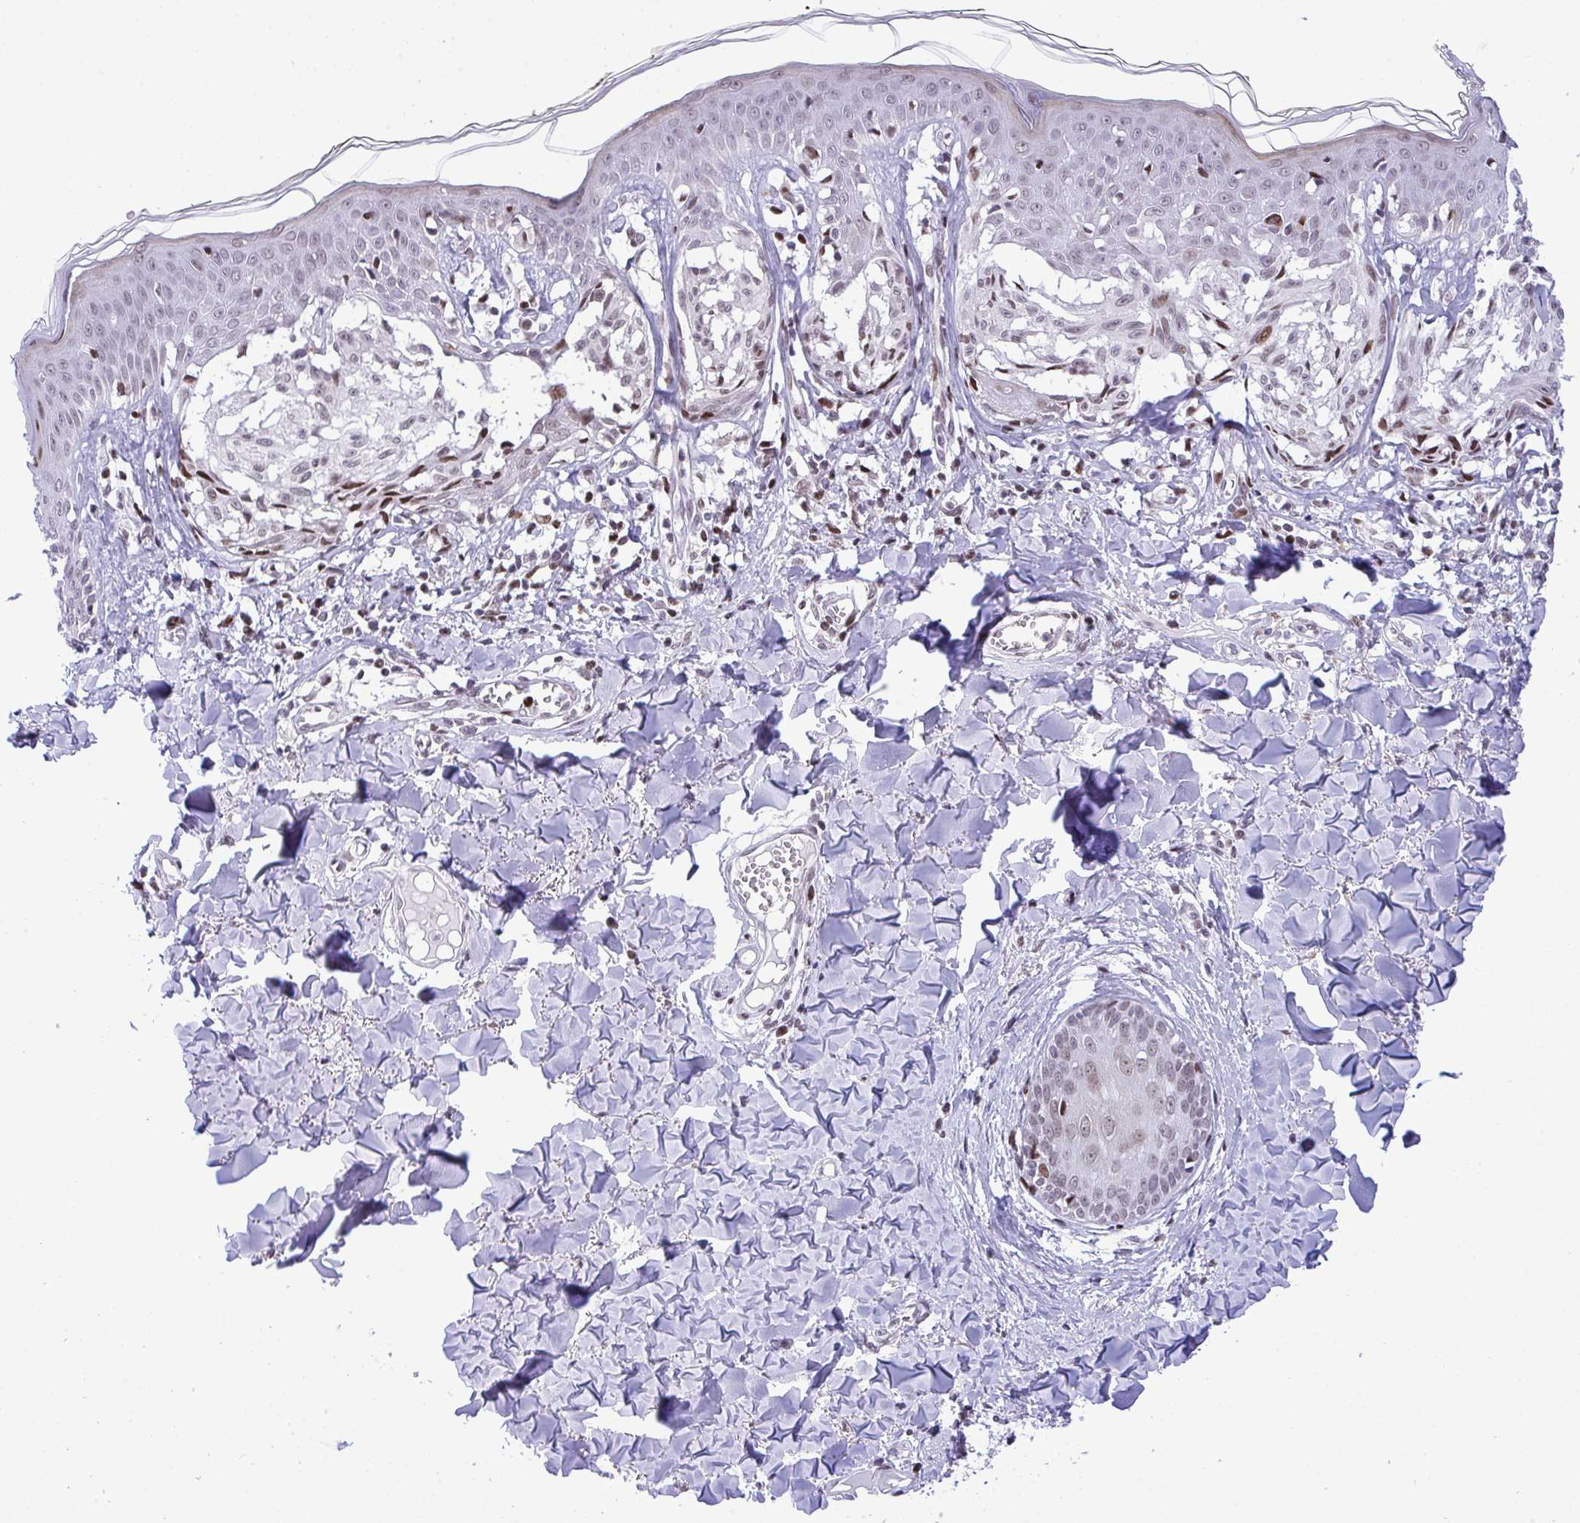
{"staining": {"intensity": "negative", "quantity": "none", "location": "none"}, "tissue": "melanoma", "cell_type": "Tumor cells", "image_type": "cancer", "snomed": [{"axis": "morphology", "description": "Malignant melanoma, NOS"}, {"axis": "topography", "description": "Skin"}], "caption": "DAB (3,3'-diaminobenzidine) immunohistochemical staining of human malignant melanoma reveals no significant positivity in tumor cells.", "gene": "ZFHX3", "patient": {"sex": "female", "age": 43}}